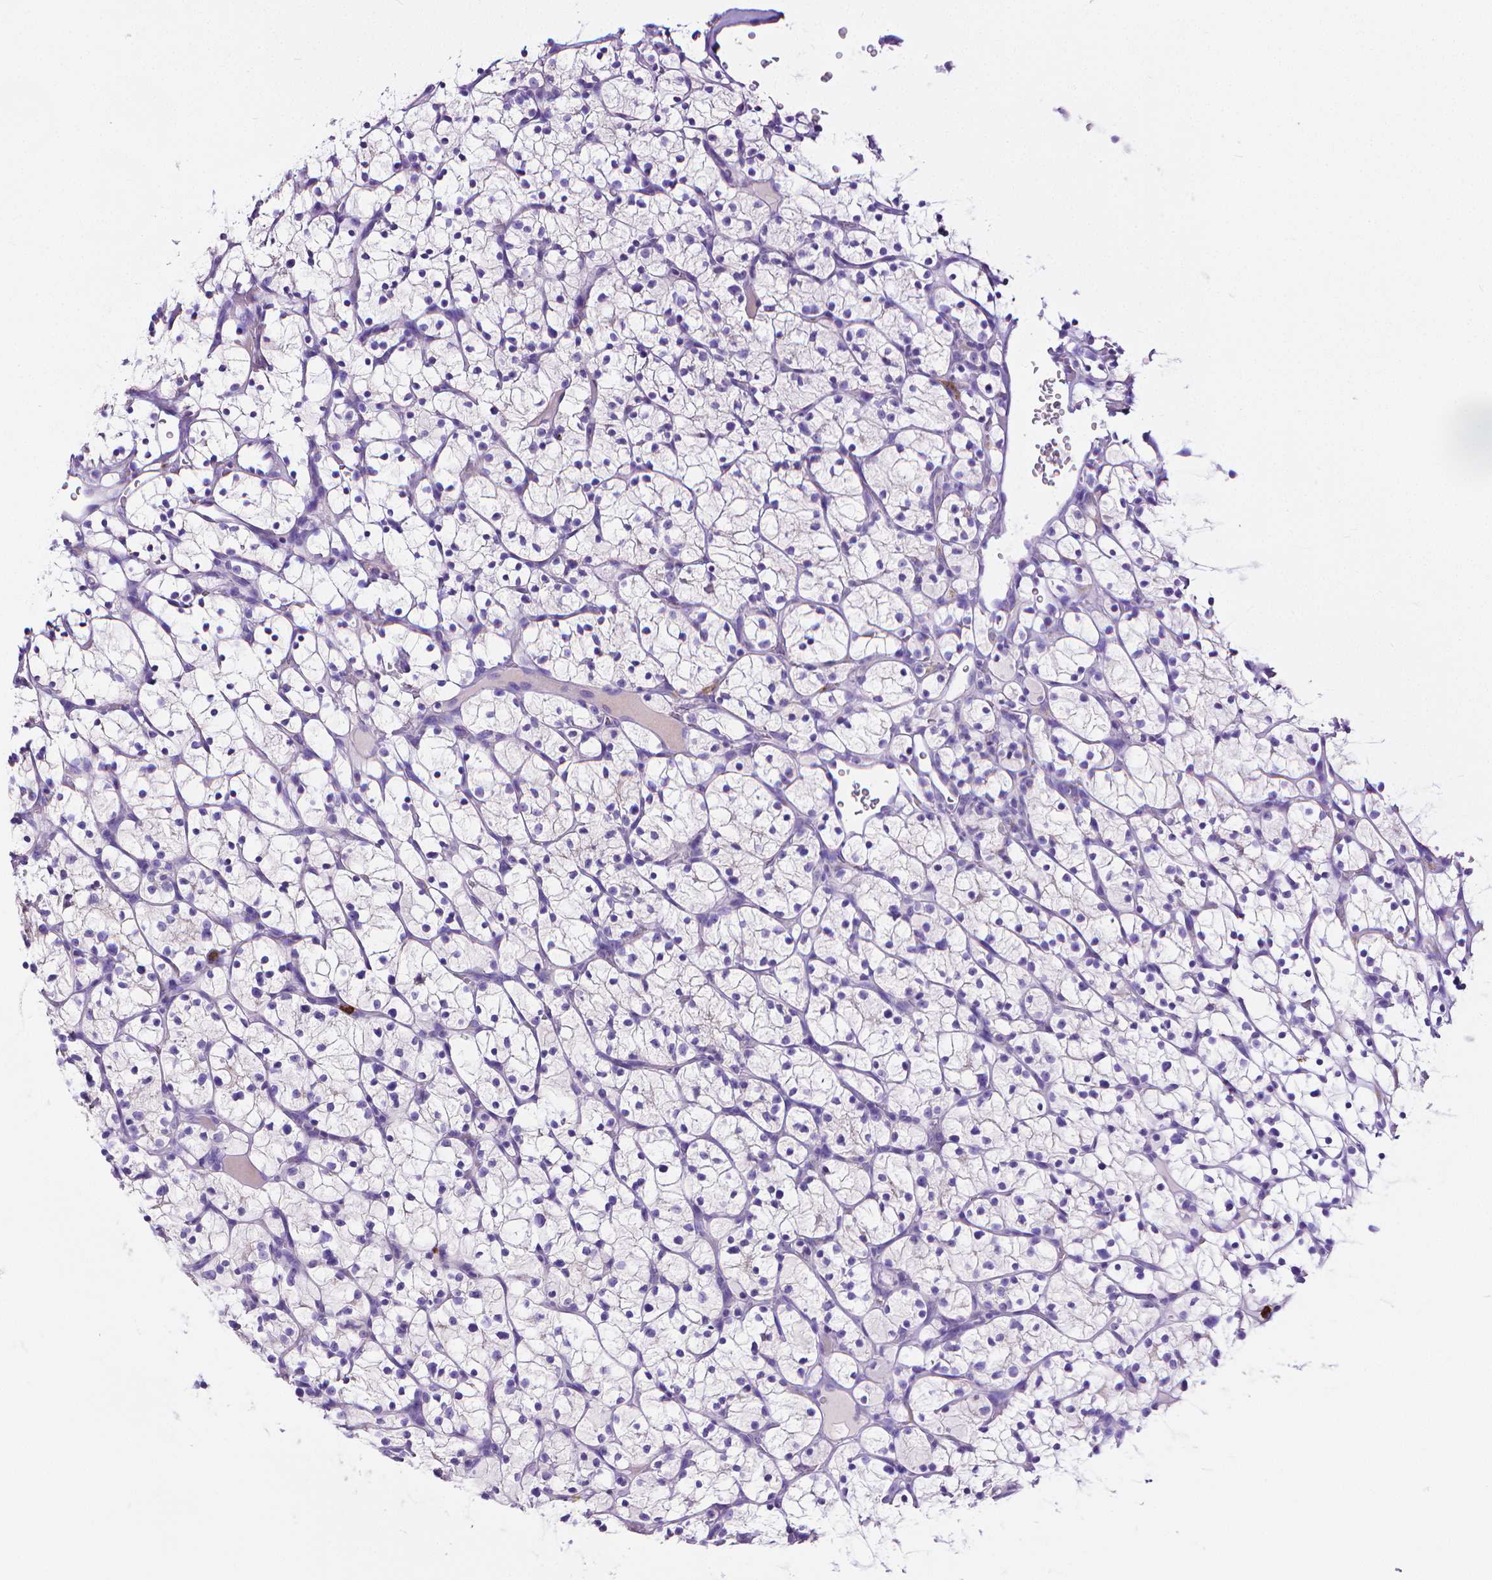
{"staining": {"intensity": "negative", "quantity": "none", "location": "none"}, "tissue": "renal cancer", "cell_type": "Tumor cells", "image_type": "cancer", "snomed": [{"axis": "morphology", "description": "Adenocarcinoma, NOS"}, {"axis": "topography", "description": "Kidney"}], "caption": "Histopathology image shows no protein positivity in tumor cells of renal adenocarcinoma tissue.", "gene": "MMP9", "patient": {"sex": "female", "age": 64}}